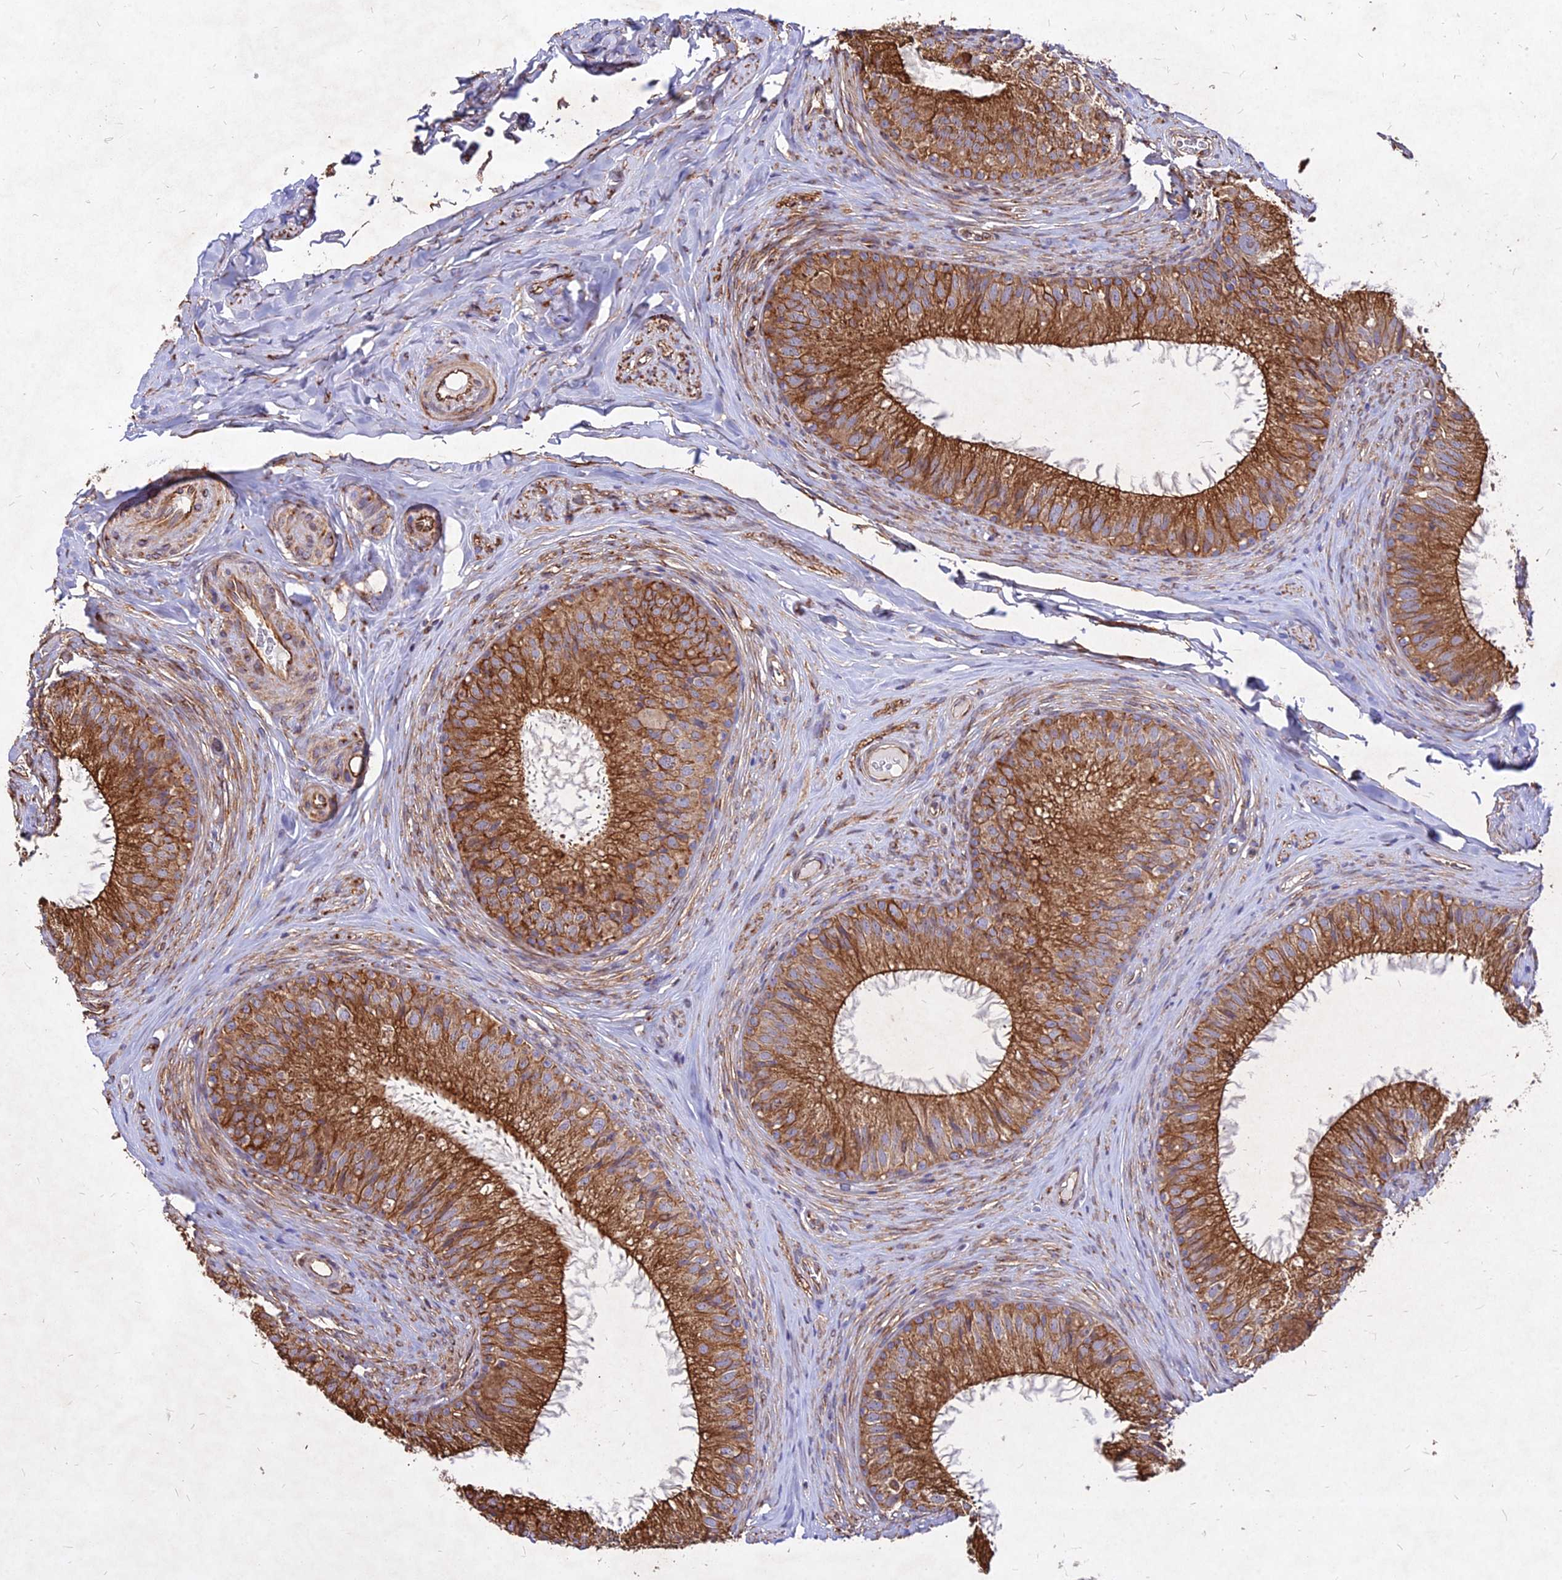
{"staining": {"intensity": "strong", "quantity": ">75%", "location": "cytoplasmic/membranous"}, "tissue": "epididymis", "cell_type": "Glandular cells", "image_type": "normal", "snomed": [{"axis": "morphology", "description": "Normal tissue, NOS"}, {"axis": "topography", "description": "Epididymis"}], "caption": "A brown stain labels strong cytoplasmic/membranous expression of a protein in glandular cells of benign human epididymis.", "gene": "SKA1", "patient": {"sex": "male", "age": 34}}